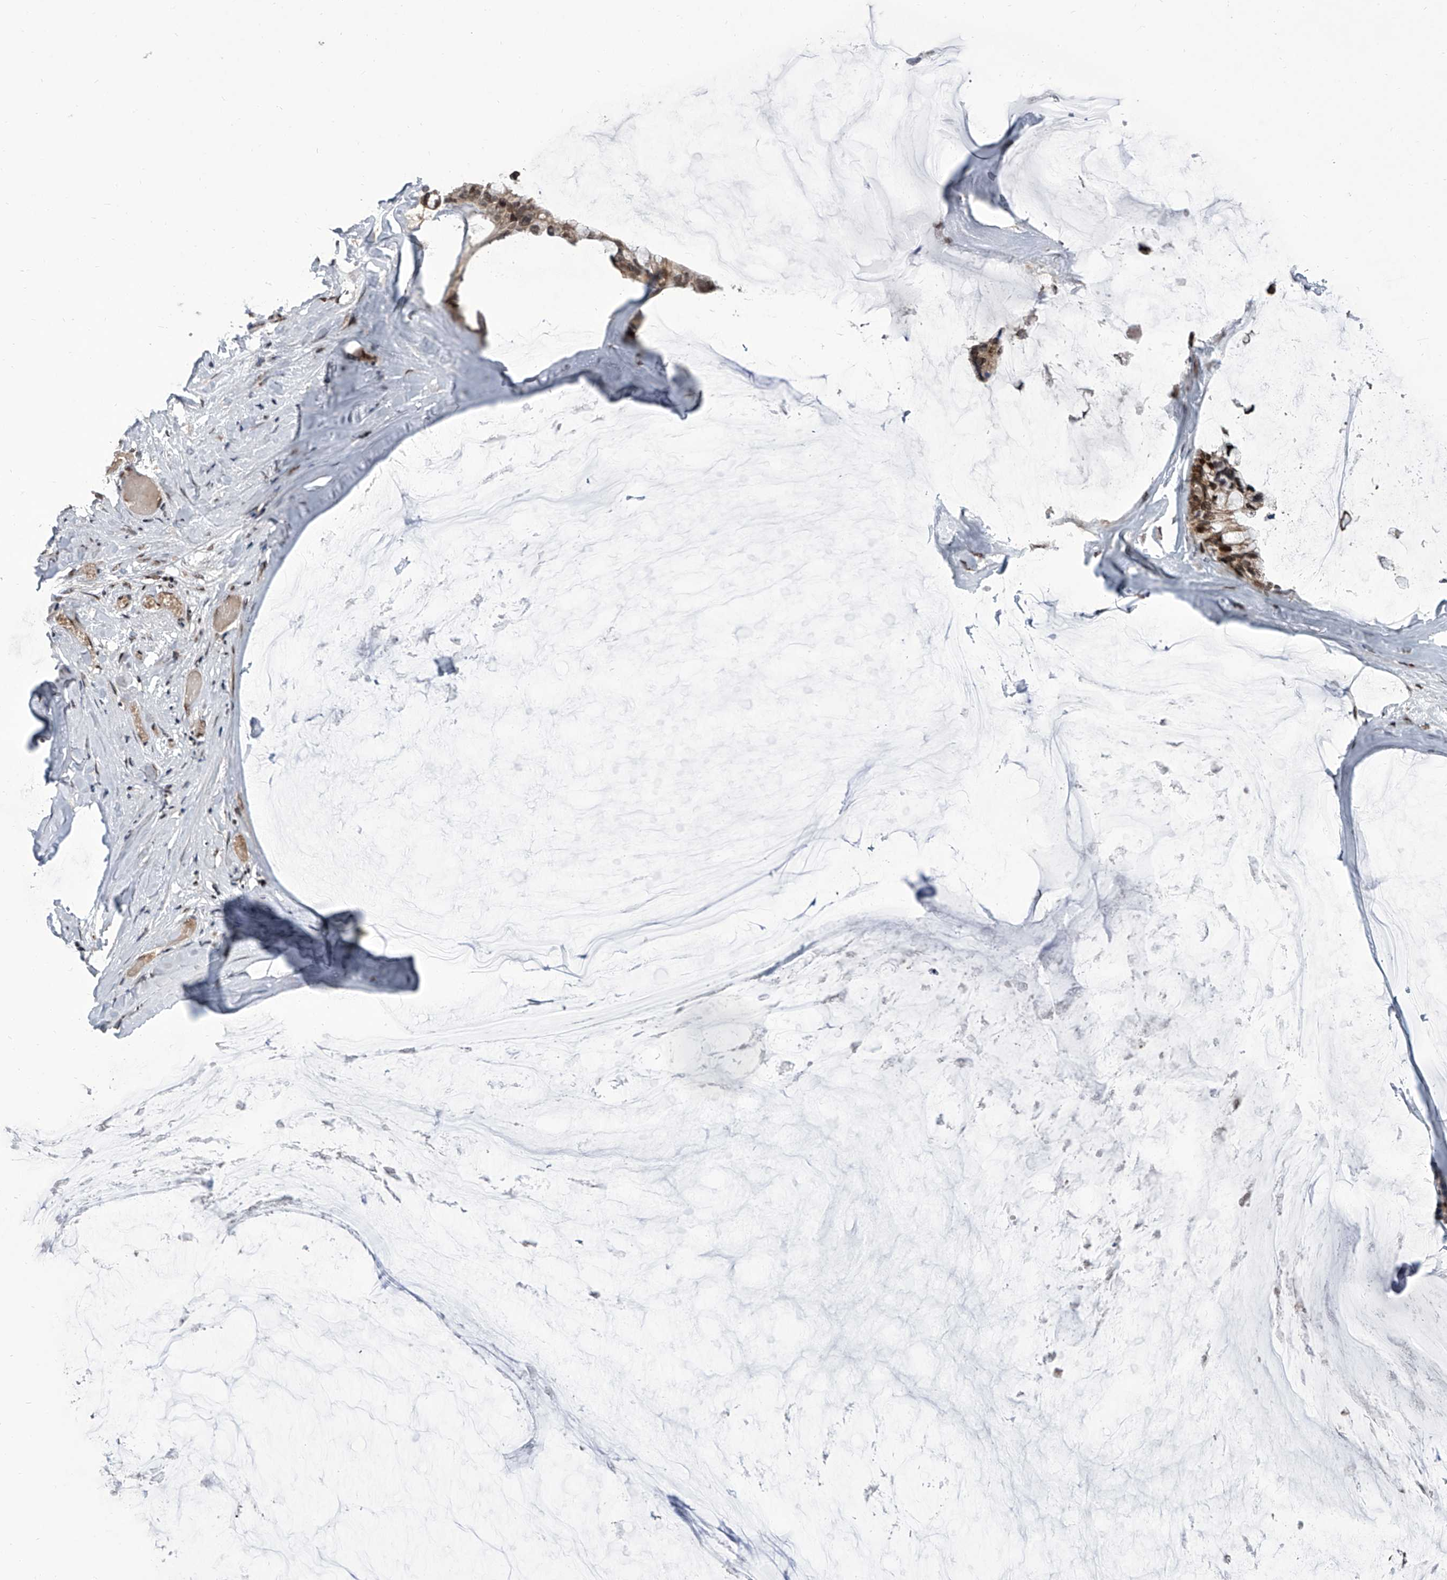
{"staining": {"intensity": "weak", "quantity": ">75%", "location": "cytoplasmic/membranous,nuclear"}, "tissue": "ovarian cancer", "cell_type": "Tumor cells", "image_type": "cancer", "snomed": [{"axis": "morphology", "description": "Cystadenocarcinoma, mucinous, NOS"}, {"axis": "topography", "description": "Ovary"}], "caption": "Weak cytoplasmic/membranous and nuclear positivity for a protein is seen in about >75% of tumor cells of ovarian cancer using IHC.", "gene": "ZNF426", "patient": {"sex": "female", "age": 39}}